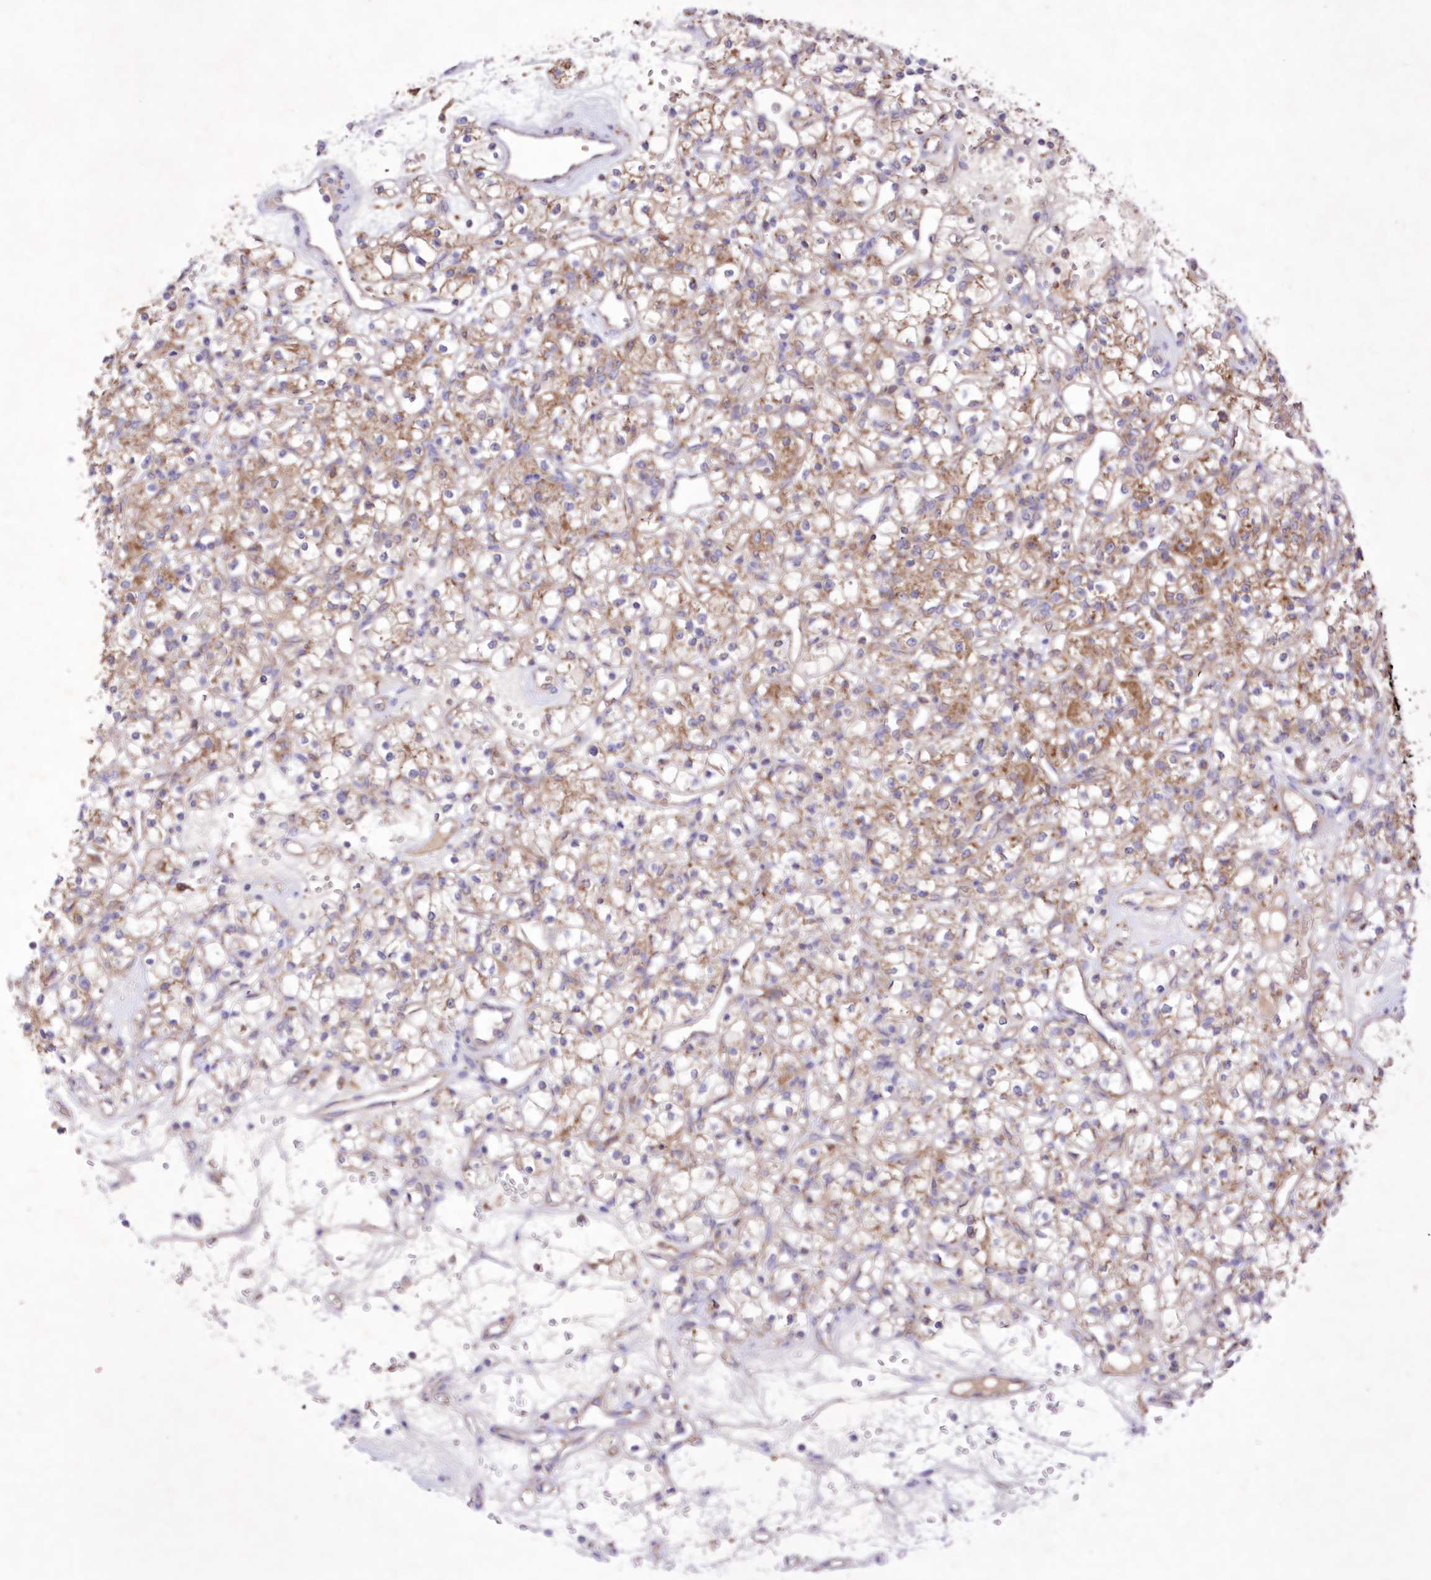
{"staining": {"intensity": "moderate", "quantity": "25%-75%", "location": "cytoplasmic/membranous"}, "tissue": "renal cancer", "cell_type": "Tumor cells", "image_type": "cancer", "snomed": [{"axis": "morphology", "description": "Adenocarcinoma, NOS"}, {"axis": "topography", "description": "Kidney"}], "caption": "Immunohistochemical staining of renal cancer reveals medium levels of moderate cytoplasmic/membranous protein staining in approximately 25%-75% of tumor cells.", "gene": "FCHO2", "patient": {"sex": "female", "age": 59}}